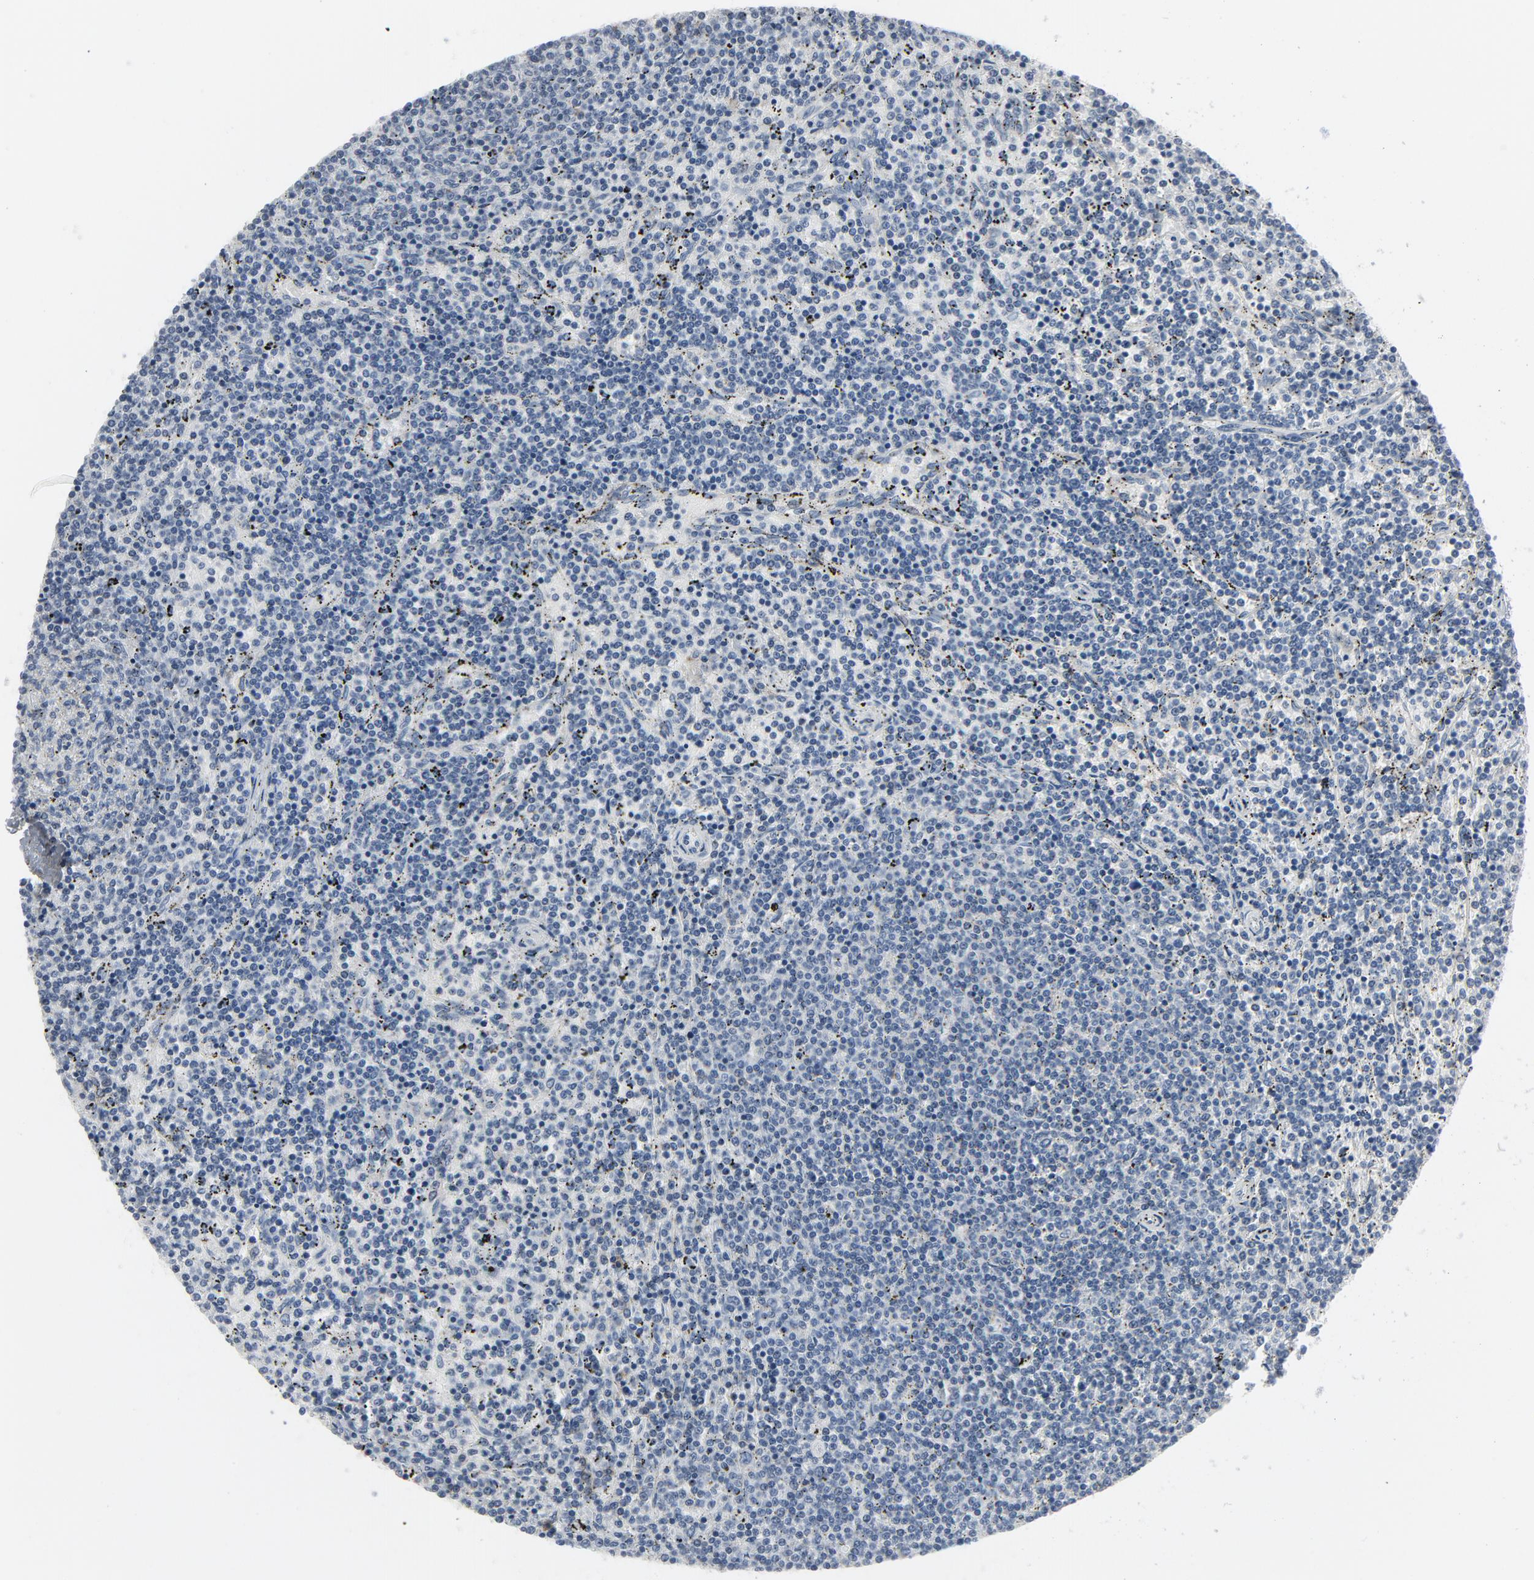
{"staining": {"intensity": "negative", "quantity": "none", "location": "none"}, "tissue": "lymphoma", "cell_type": "Tumor cells", "image_type": "cancer", "snomed": [{"axis": "morphology", "description": "Malignant lymphoma, non-Hodgkin's type, Low grade"}, {"axis": "topography", "description": "Spleen"}], "caption": "Malignant lymphoma, non-Hodgkin's type (low-grade) stained for a protein using immunohistochemistry shows no expression tumor cells.", "gene": "GPX2", "patient": {"sex": "female", "age": 50}}